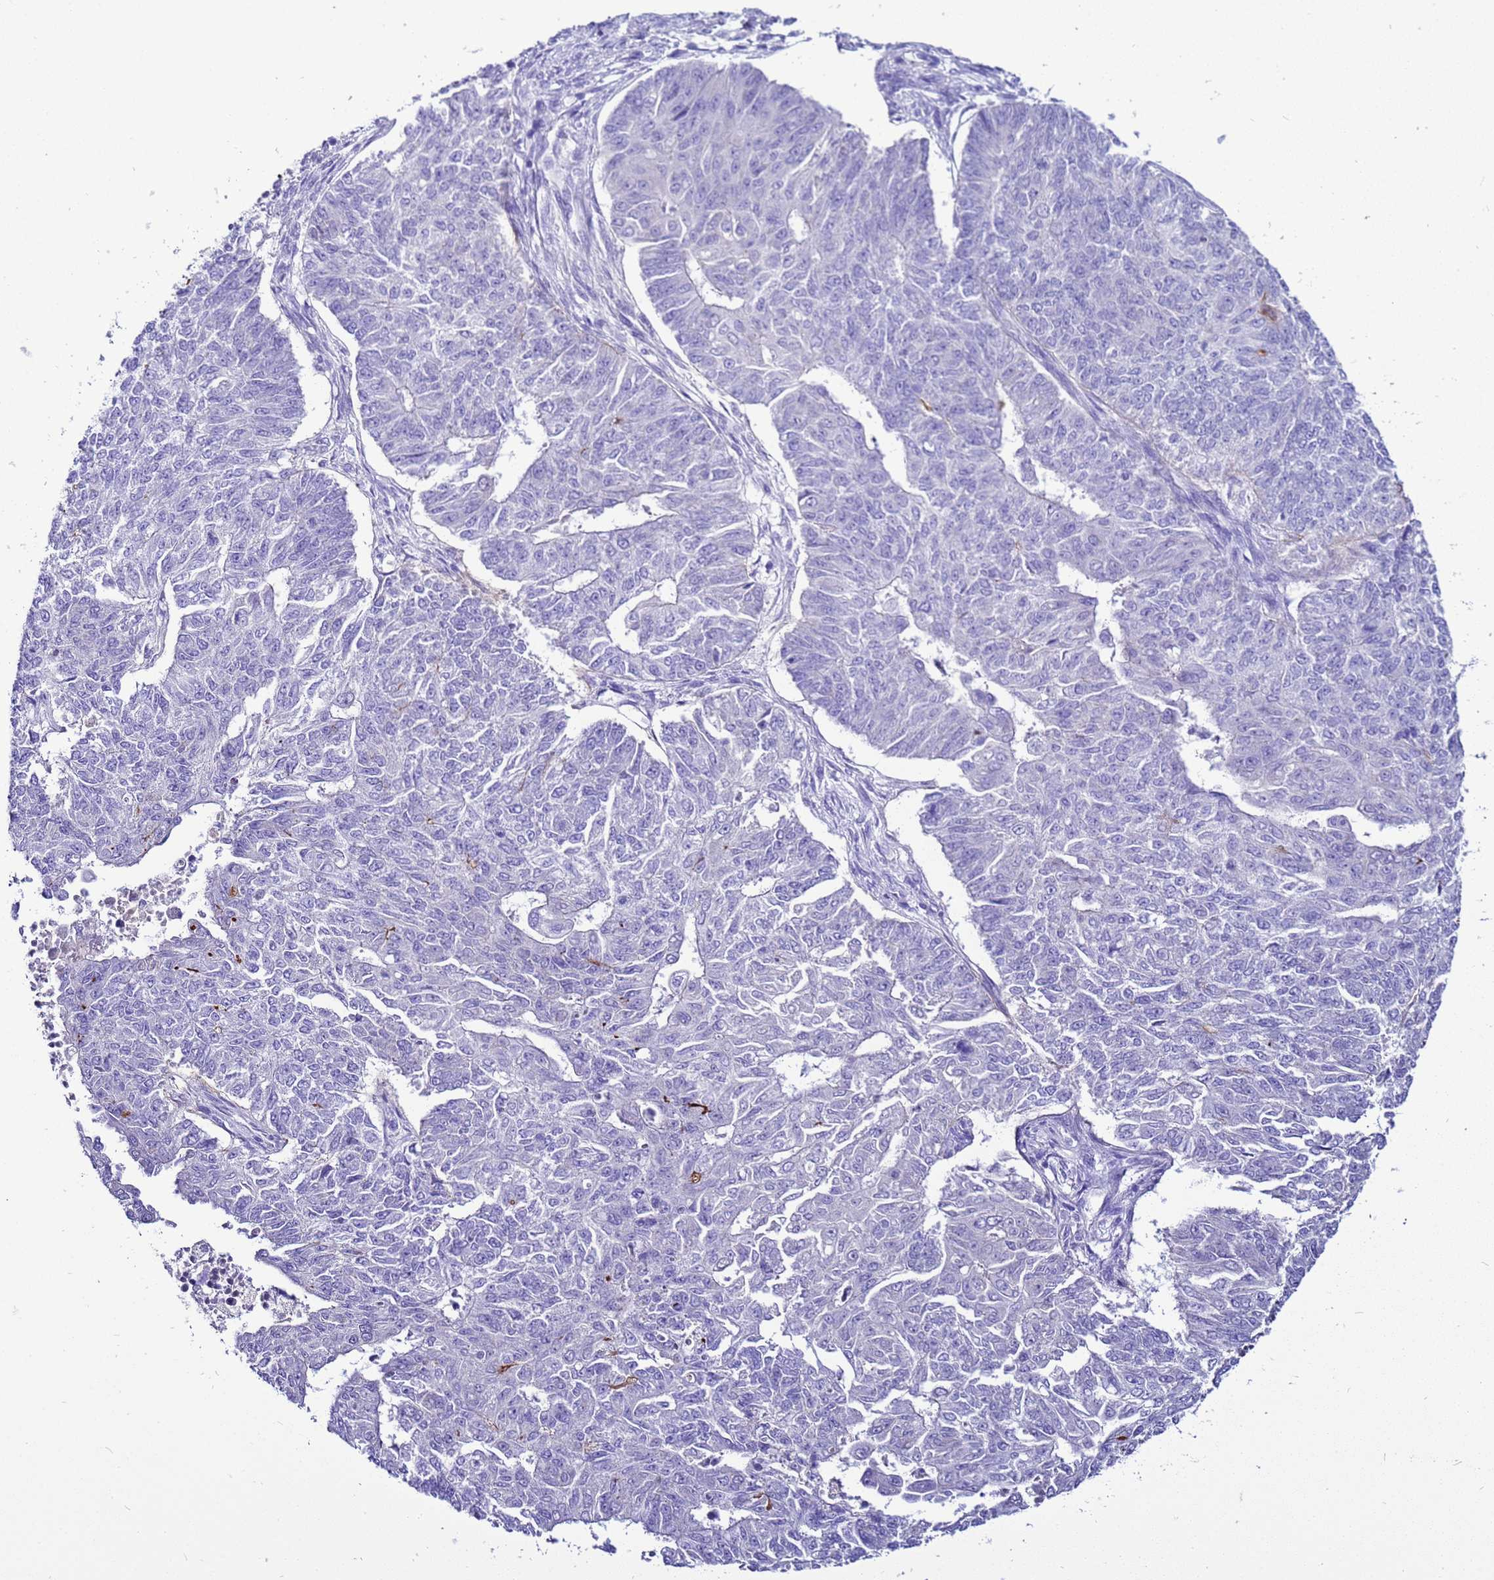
{"staining": {"intensity": "negative", "quantity": "none", "location": "none"}, "tissue": "endometrial cancer", "cell_type": "Tumor cells", "image_type": "cancer", "snomed": [{"axis": "morphology", "description": "Adenocarcinoma, NOS"}, {"axis": "topography", "description": "Endometrium"}], "caption": "Immunohistochemistry of human endometrial cancer (adenocarcinoma) demonstrates no positivity in tumor cells.", "gene": "BEST2", "patient": {"sex": "female", "age": 32}}